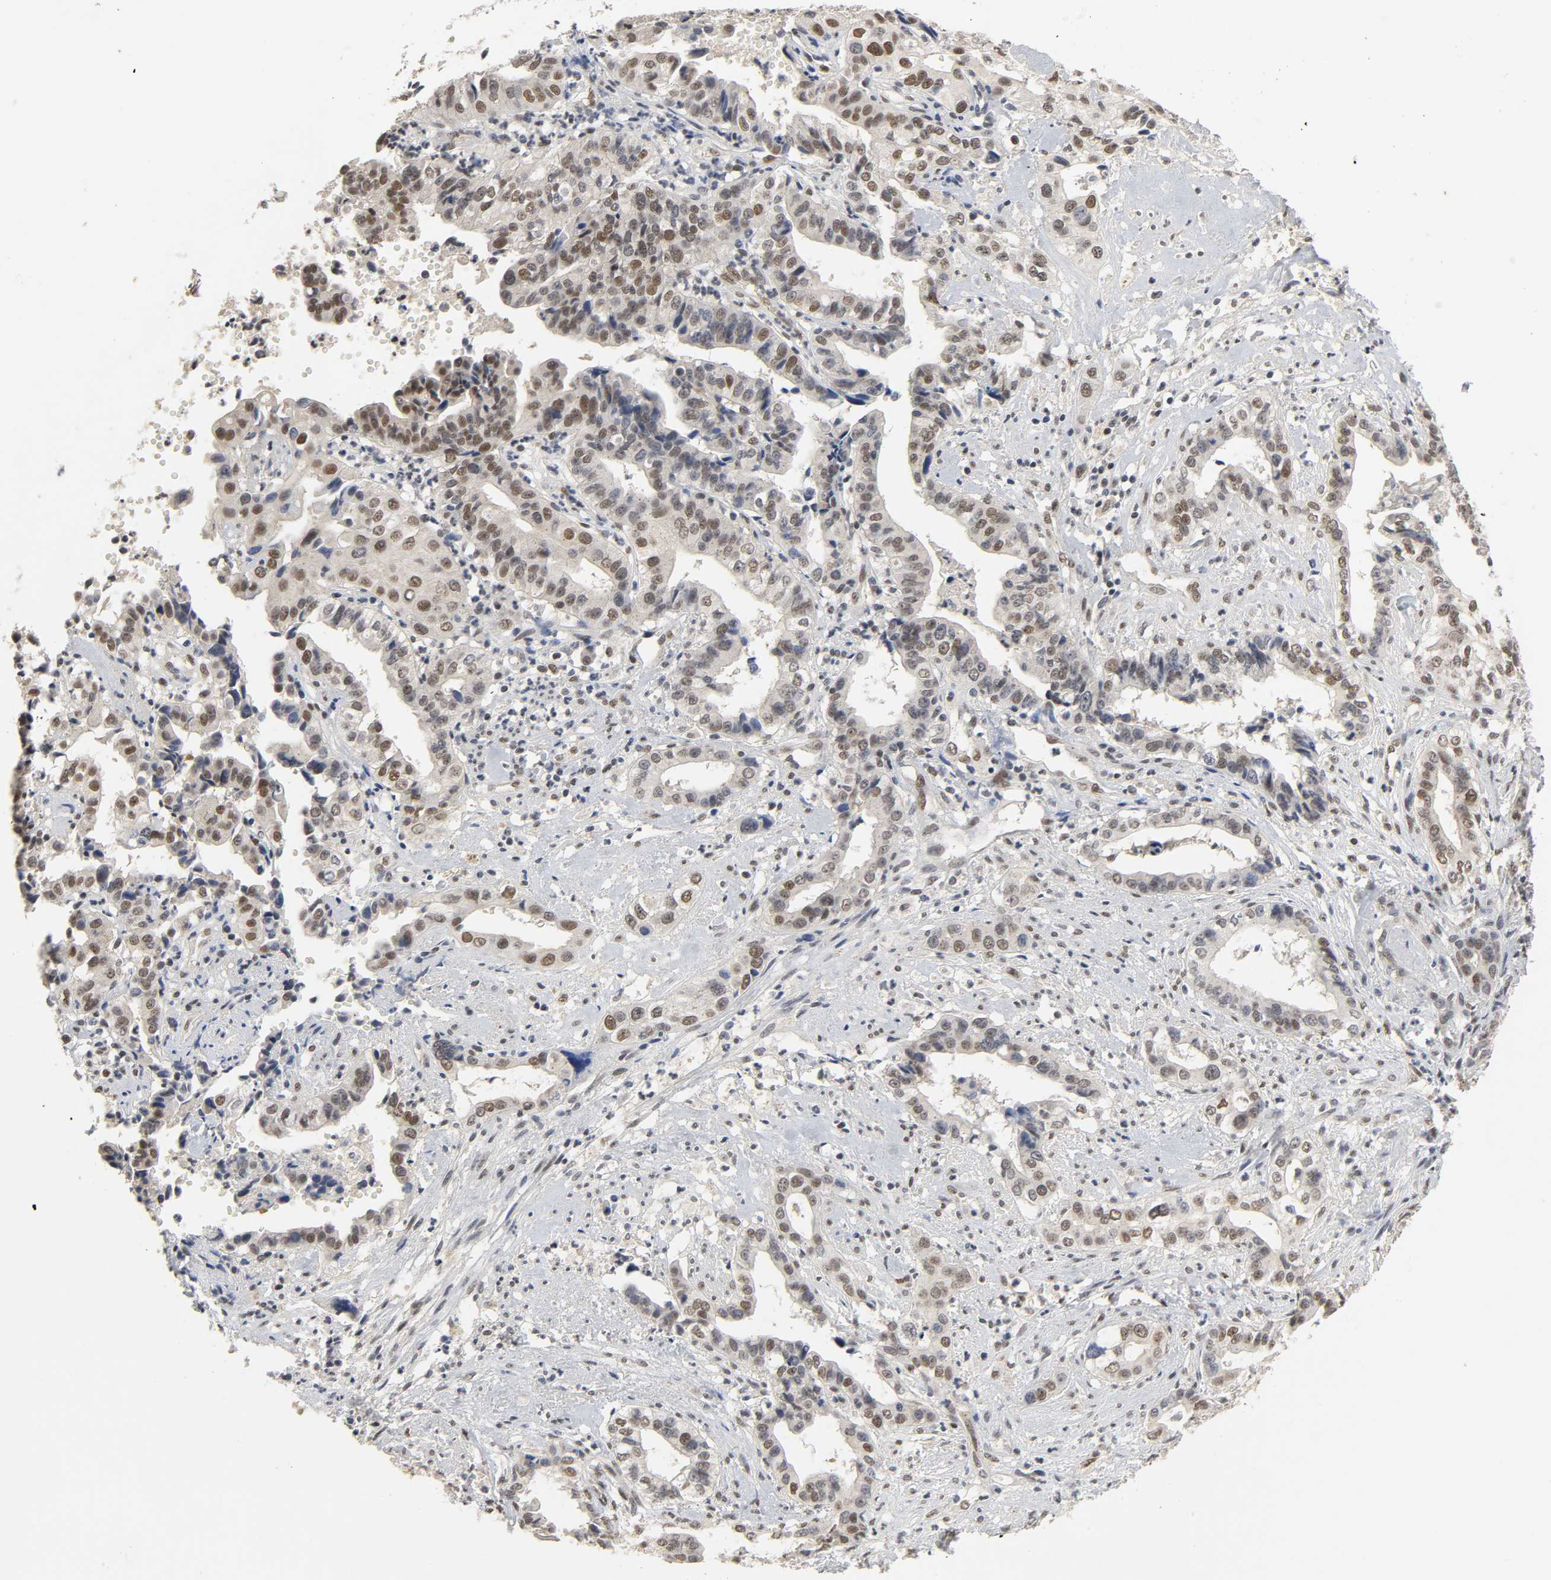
{"staining": {"intensity": "moderate", "quantity": ">75%", "location": "nuclear"}, "tissue": "liver cancer", "cell_type": "Tumor cells", "image_type": "cancer", "snomed": [{"axis": "morphology", "description": "Cholangiocarcinoma"}, {"axis": "topography", "description": "Liver"}], "caption": "IHC of human liver cholangiocarcinoma displays medium levels of moderate nuclear expression in approximately >75% of tumor cells.", "gene": "NCOA6", "patient": {"sex": "female", "age": 61}}